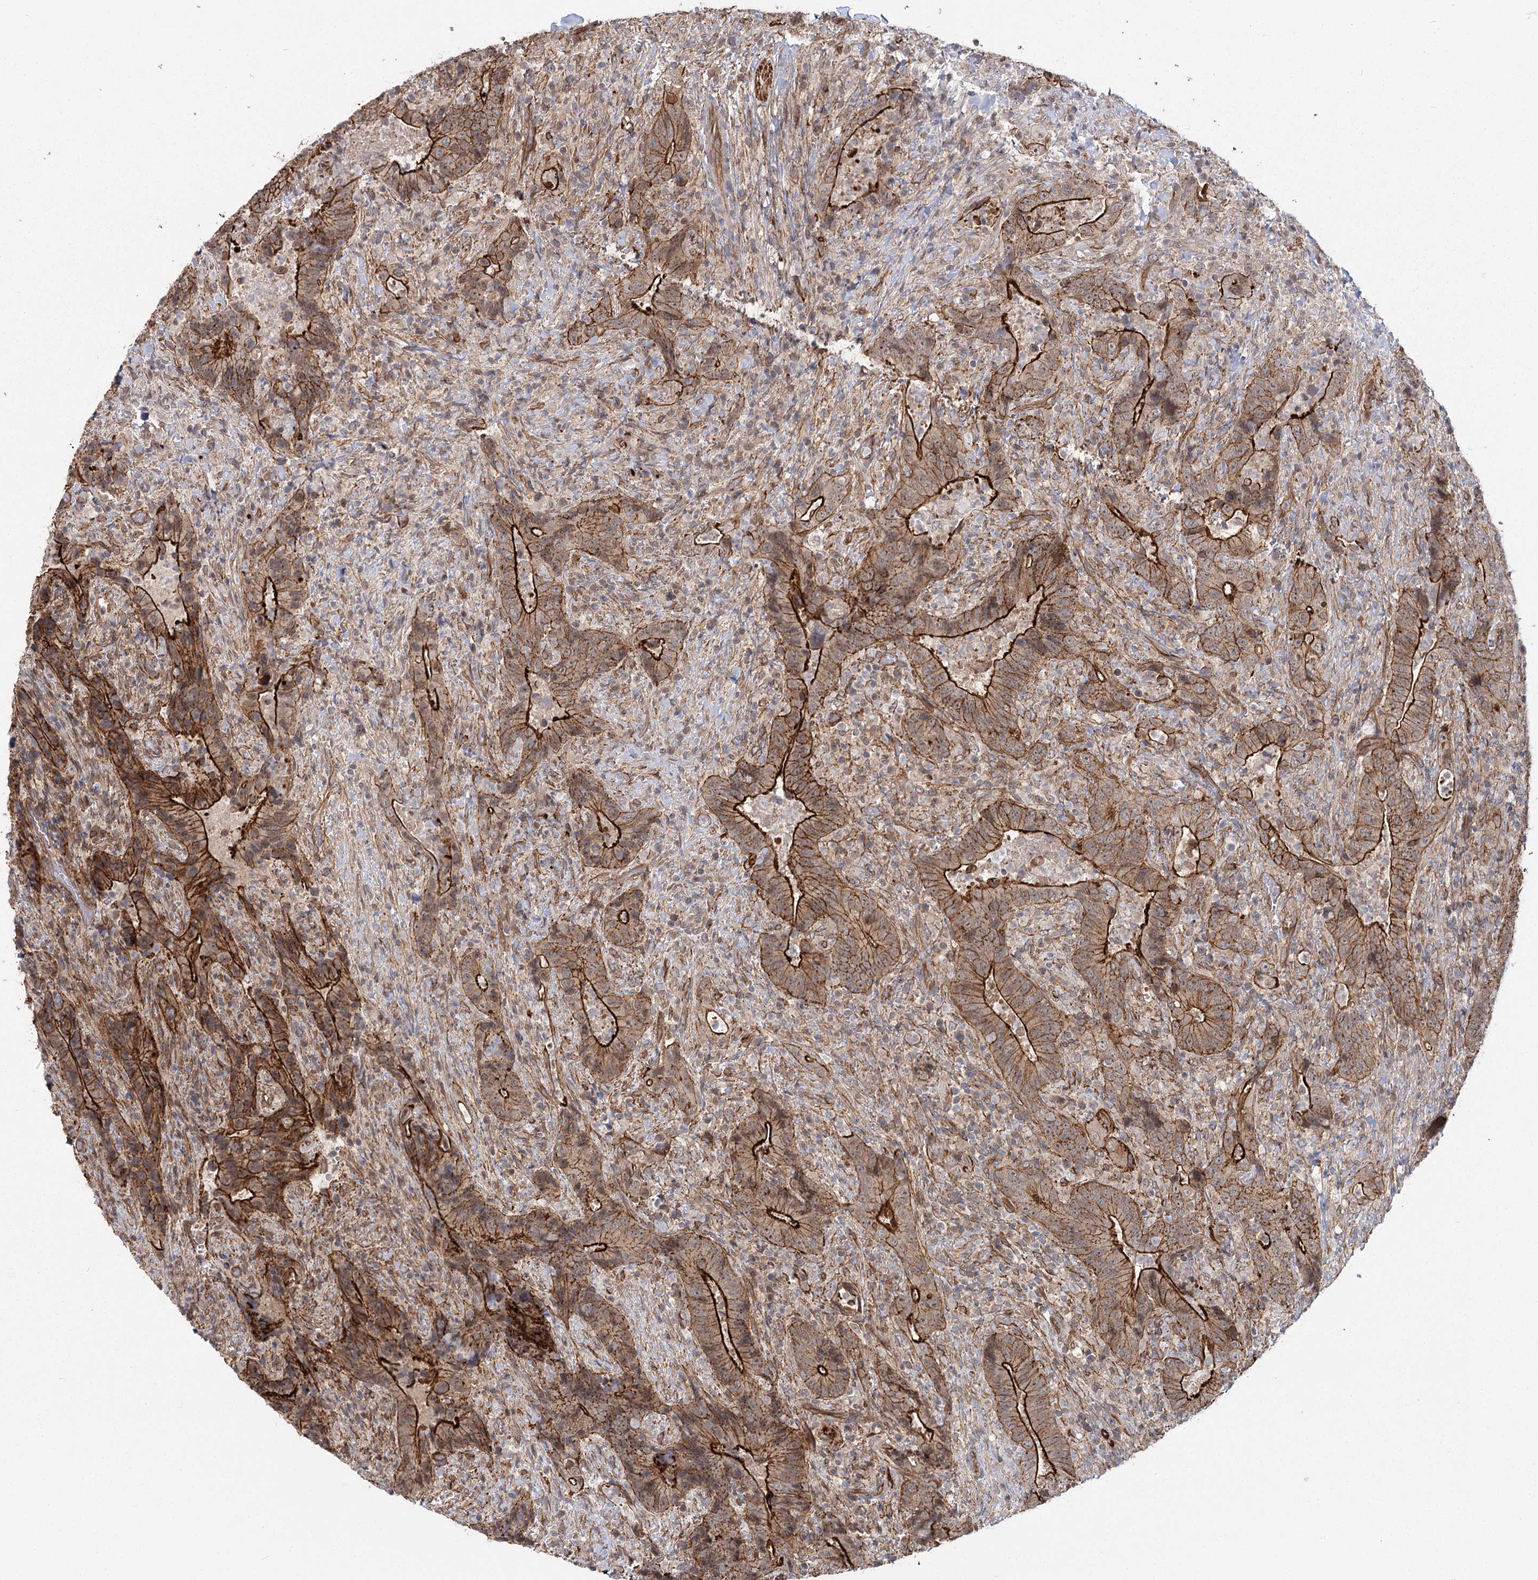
{"staining": {"intensity": "strong", "quantity": ">75%", "location": "cytoplasmic/membranous"}, "tissue": "colorectal cancer", "cell_type": "Tumor cells", "image_type": "cancer", "snomed": [{"axis": "morphology", "description": "Adenocarcinoma, NOS"}, {"axis": "topography", "description": "Colon"}], "caption": "IHC staining of colorectal adenocarcinoma, which demonstrates high levels of strong cytoplasmic/membranous expression in about >75% of tumor cells indicating strong cytoplasmic/membranous protein positivity. The staining was performed using DAB (3,3'-diaminobenzidine) (brown) for protein detection and nuclei were counterstained in hematoxylin (blue).", "gene": "RPP14", "patient": {"sex": "female", "age": 75}}